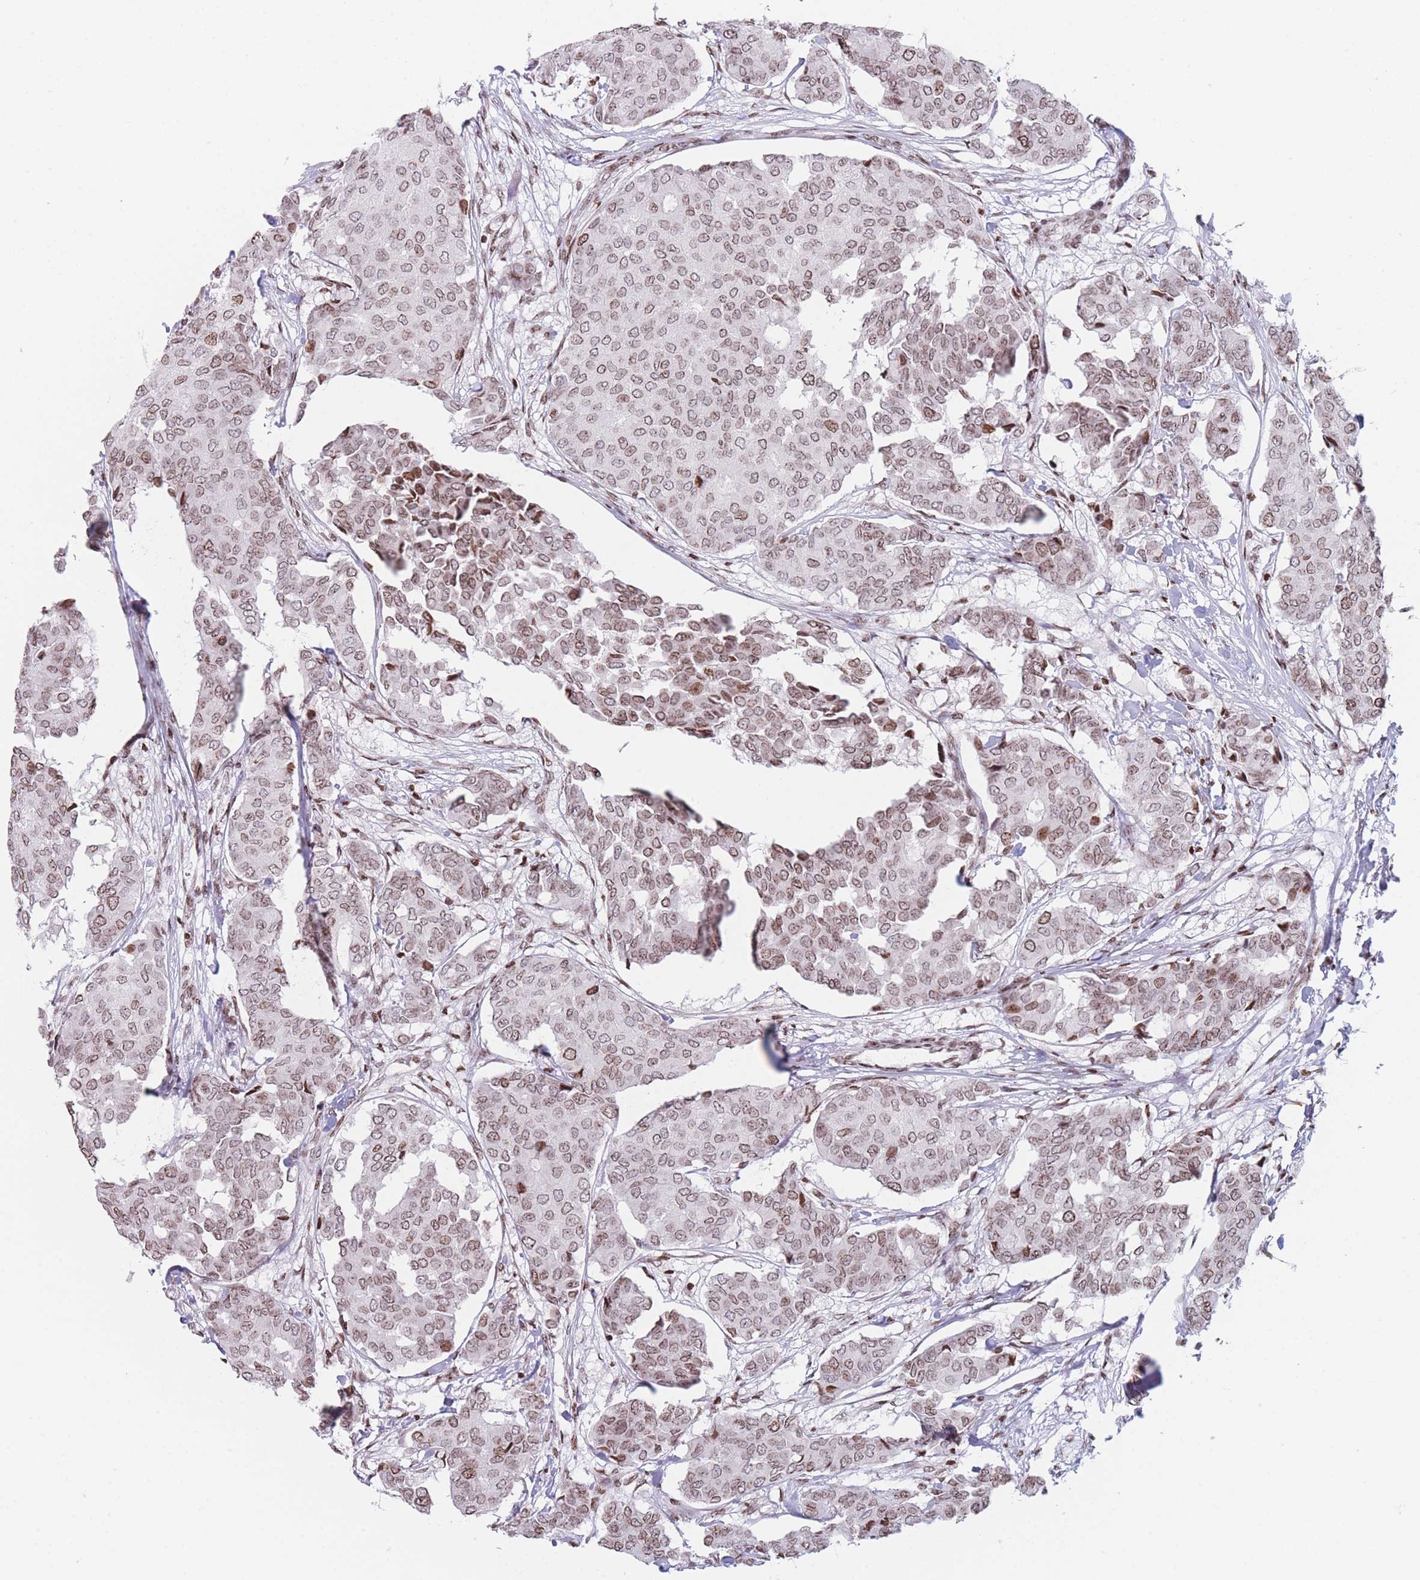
{"staining": {"intensity": "moderate", "quantity": ">75%", "location": "nuclear"}, "tissue": "breast cancer", "cell_type": "Tumor cells", "image_type": "cancer", "snomed": [{"axis": "morphology", "description": "Duct carcinoma"}, {"axis": "topography", "description": "Breast"}], "caption": "This is a micrograph of IHC staining of breast cancer (infiltrating ductal carcinoma), which shows moderate positivity in the nuclear of tumor cells.", "gene": "AK9", "patient": {"sex": "female", "age": 75}}